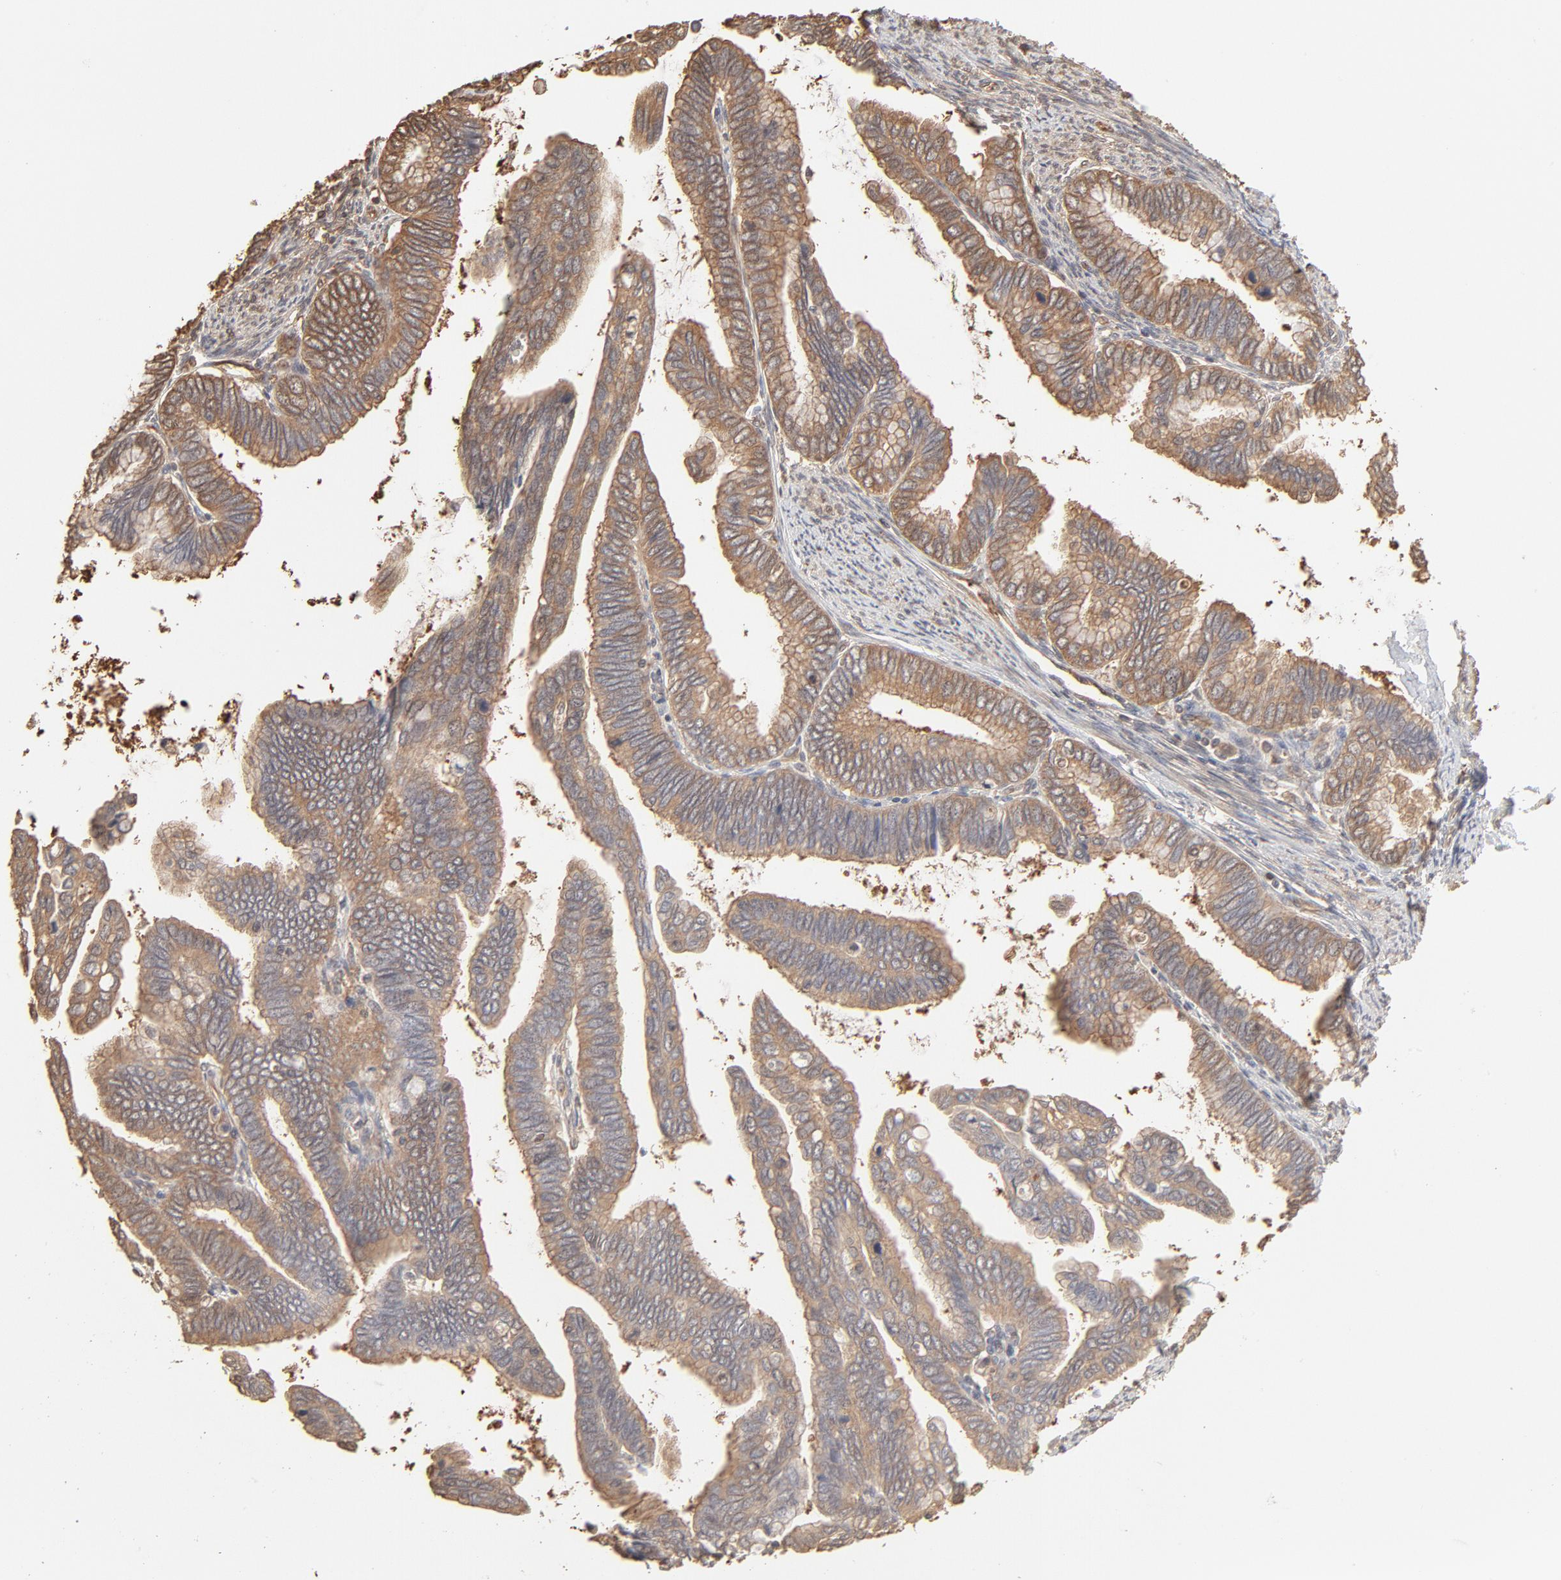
{"staining": {"intensity": "moderate", "quantity": ">75%", "location": "cytoplasmic/membranous"}, "tissue": "cervical cancer", "cell_type": "Tumor cells", "image_type": "cancer", "snomed": [{"axis": "morphology", "description": "Adenocarcinoma, NOS"}, {"axis": "topography", "description": "Cervix"}], "caption": "Immunohistochemical staining of adenocarcinoma (cervical) exhibits moderate cytoplasmic/membranous protein positivity in approximately >75% of tumor cells.", "gene": "PPP2CA", "patient": {"sex": "female", "age": 49}}